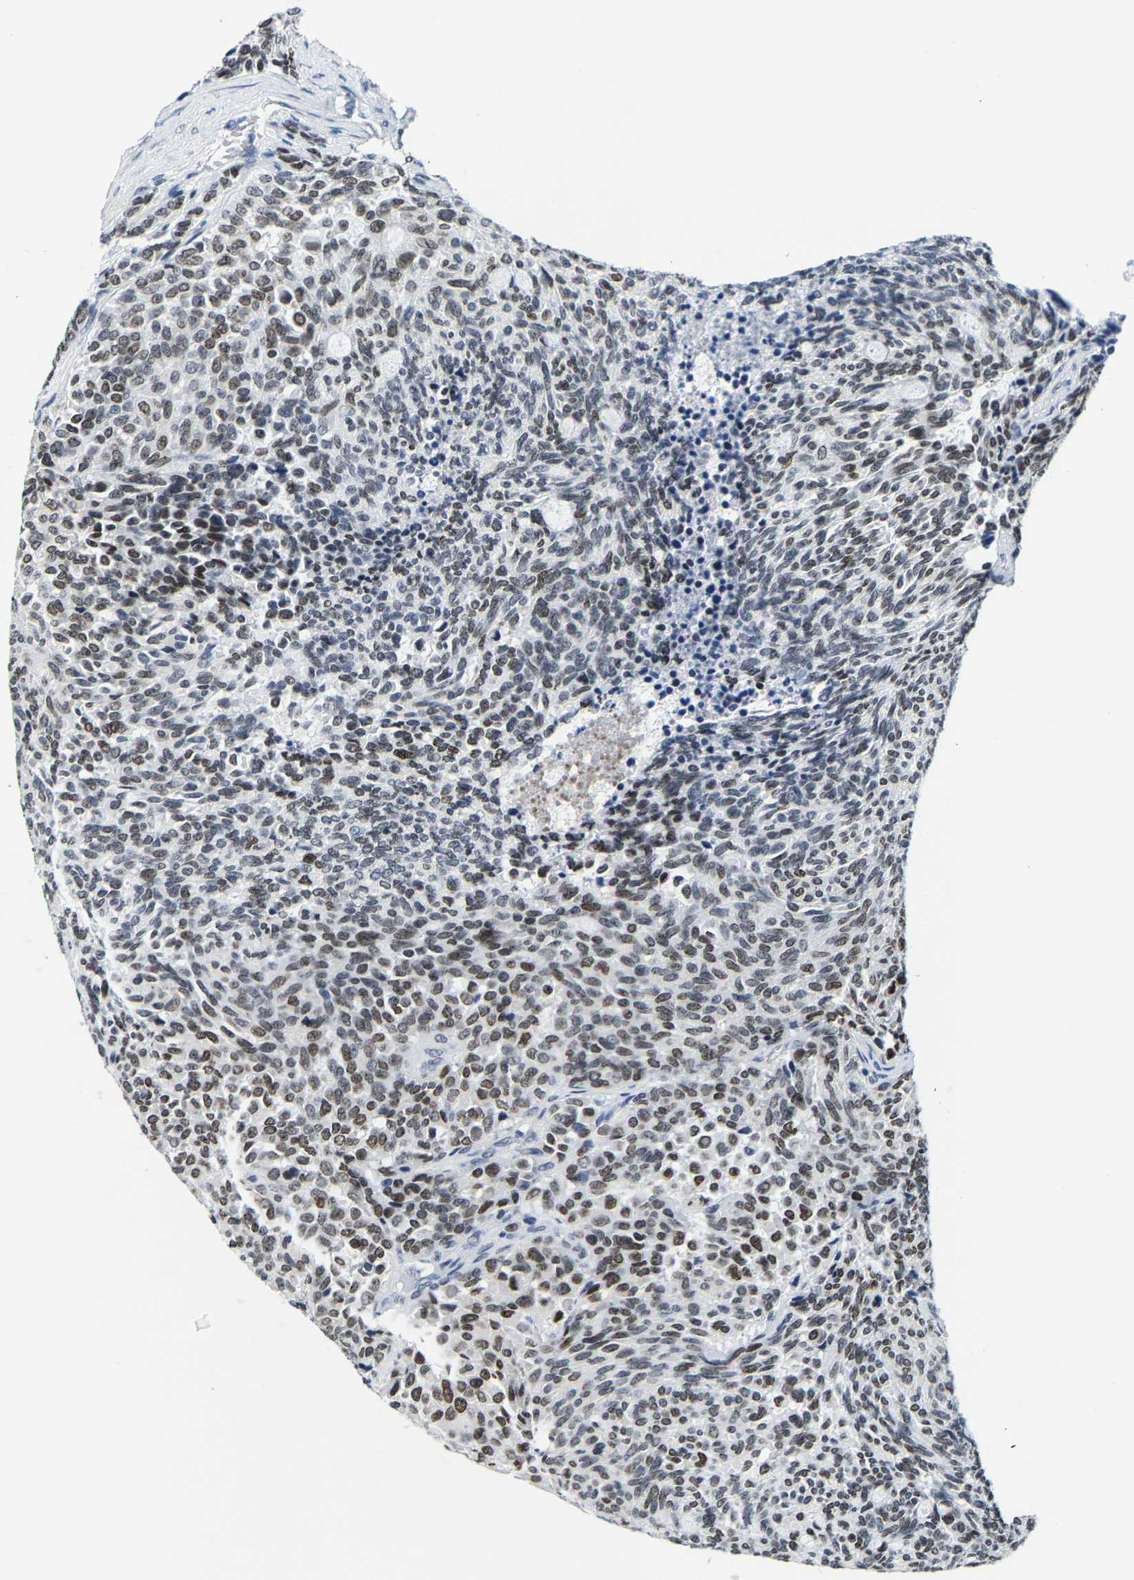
{"staining": {"intensity": "moderate", "quantity": "25%-75%", "location": "nuclear"}, "tissue": "carcinoid", "cell_type": "Tumor cells", "image_type": "cancer", "snomed": [{"axis": "morphology", "description": "Carcinoid, malignant, NOS"}, {"axis": "topography", "description": "Pancreas"}], "caption": "A histopathology image of carcinoid stained for a protein shows moderate nuclear brown staining in tumor cells. The staining was performed using DAB, with brown indicating positive protein expression. Nuclei are stained blue with hematoxylin.", "gene": "SETD1B", "patient": {"sex": "female", "age": 54}}